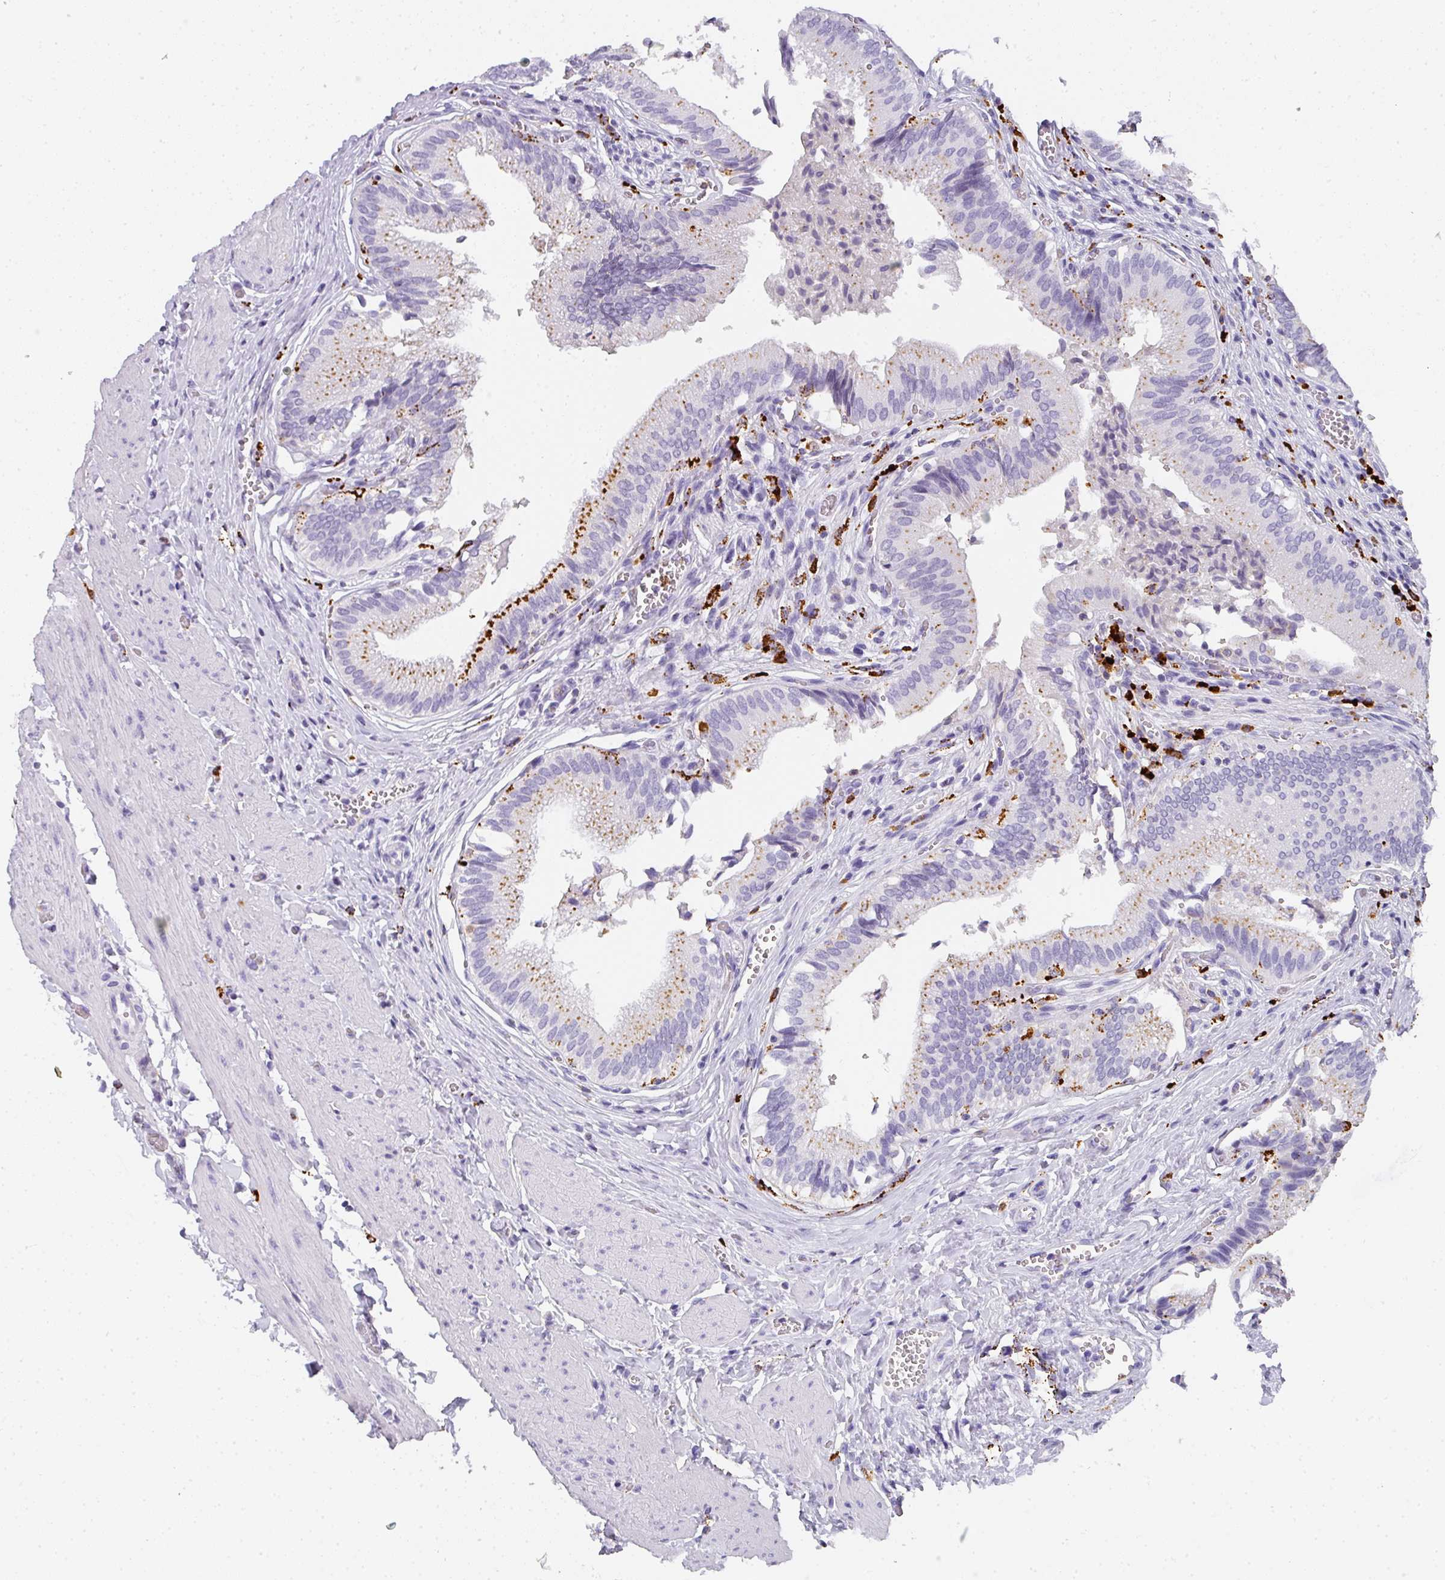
{"staining": {"intensity": "strong", "quantity": "<25%", "location": "cytoplasmic/membranous"}, "tissue": "gallbladder", "cell_type": "Glandular cells", "image_type": "normal", "snomed": [{"axis": "morphology", "description": "Normal tissue, NOS"}, {"axis": "topography", "description": "Gallbladder"}], "caption": "A brown stain labels strong cytoplasmic/membranous staining of a protein in glandular cells of benign gallbladder.", "gene": "MMACHC", "patient": {"sex": "male", "age": 17}}